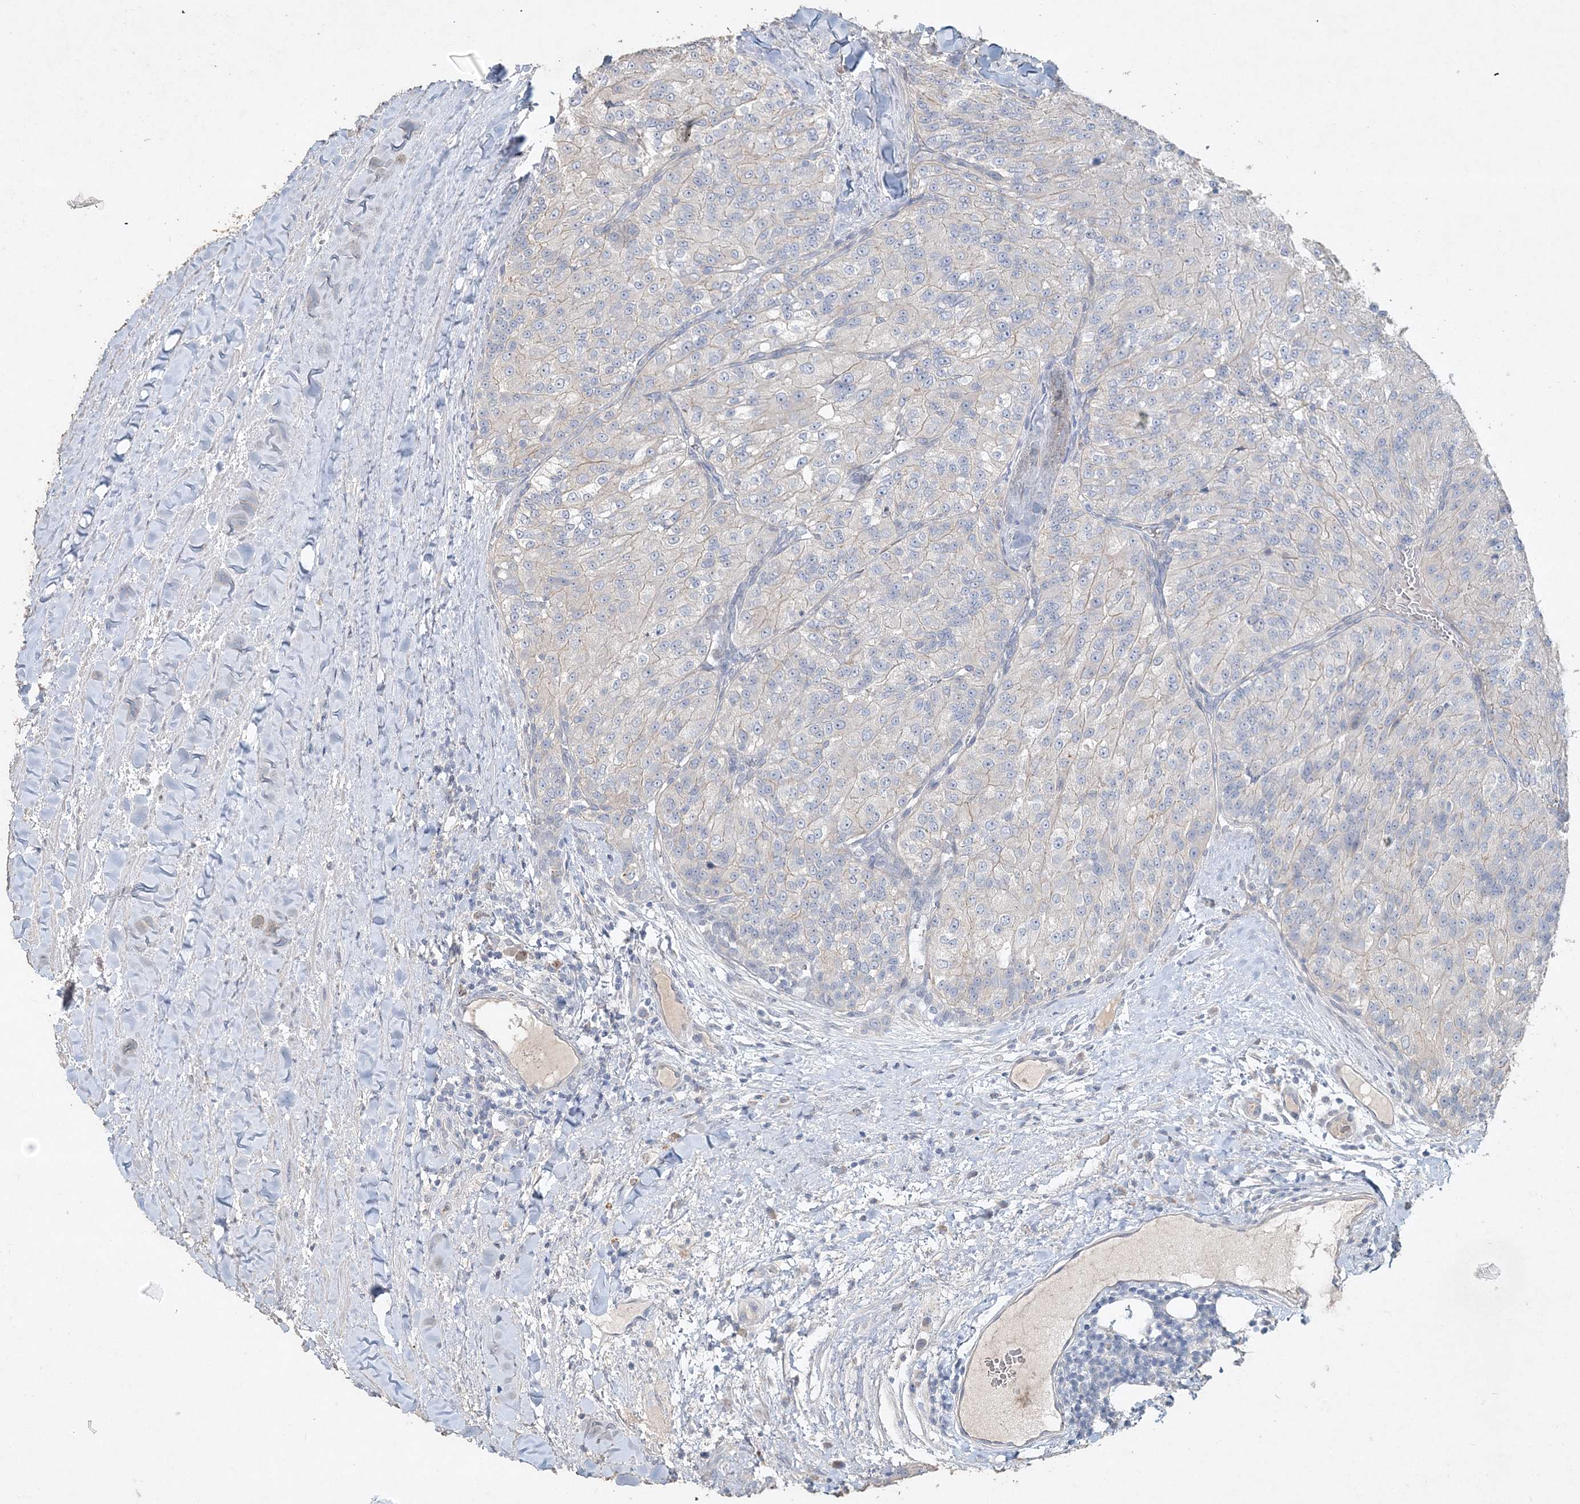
{"staining": {"intensity": "weak", "quantity": "<25%", "location": "cytoplasmic/membranous"}, "tissue": "renal cancer", "cell_type": "Tumor cells", "image_type": "cancer", "snomed": [{"axis": "morphology", "description": "Adenocarcinoma, NOS"}, {"axis": "topography", "description": "Kidney"}], "caption": "IHC micrograph of neoplastic tissue: renal cancer (adenocarcinoma) stained with DAB (3,3'-diaminobenzidine) reveals no significant protein staining in tumor cells. (DAB immunohistochemistry (IHC), high magnification).", "gene": "DNAH5", "patient": {"sex": "female", "age": 63}}